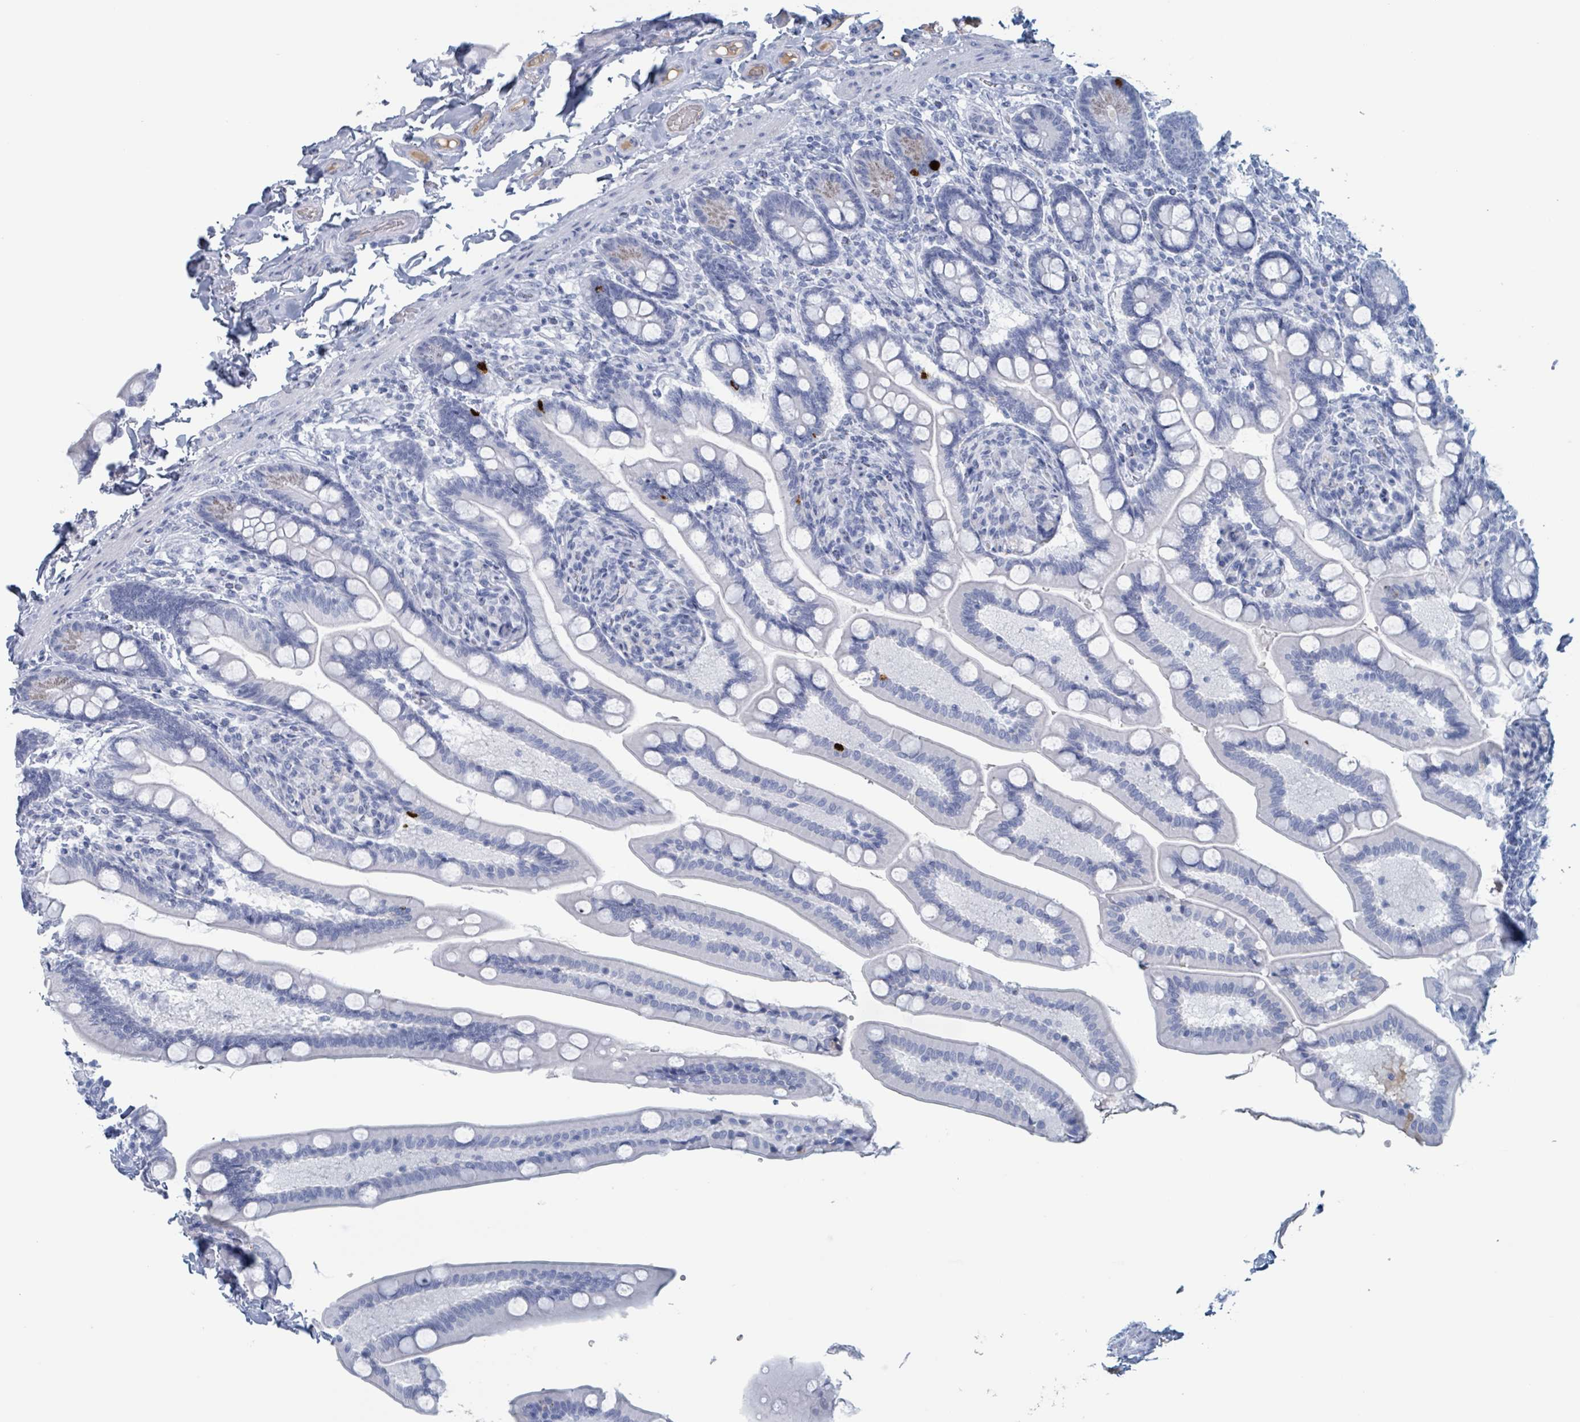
{"staining": {"intensity": "negative", "quantity": "none", "location": "none"}, "tissue": "small intestine", "cell_type": "Glandular cells", "image_type": "normal", "snomed": [{"axis": "morphology", "description": "Normal tissue, NOS"}, {"axis": "topography", "description": "Small intestine"}], "caption": "IHC image of benign small intestine stained for a protein (brown), which reveals no positivity in glandular cells. (DAB IHC visualized using brightfield microscopy, high magnification).", "gene": "KLK4", "patient": {"sex": "female", "age": 64}}